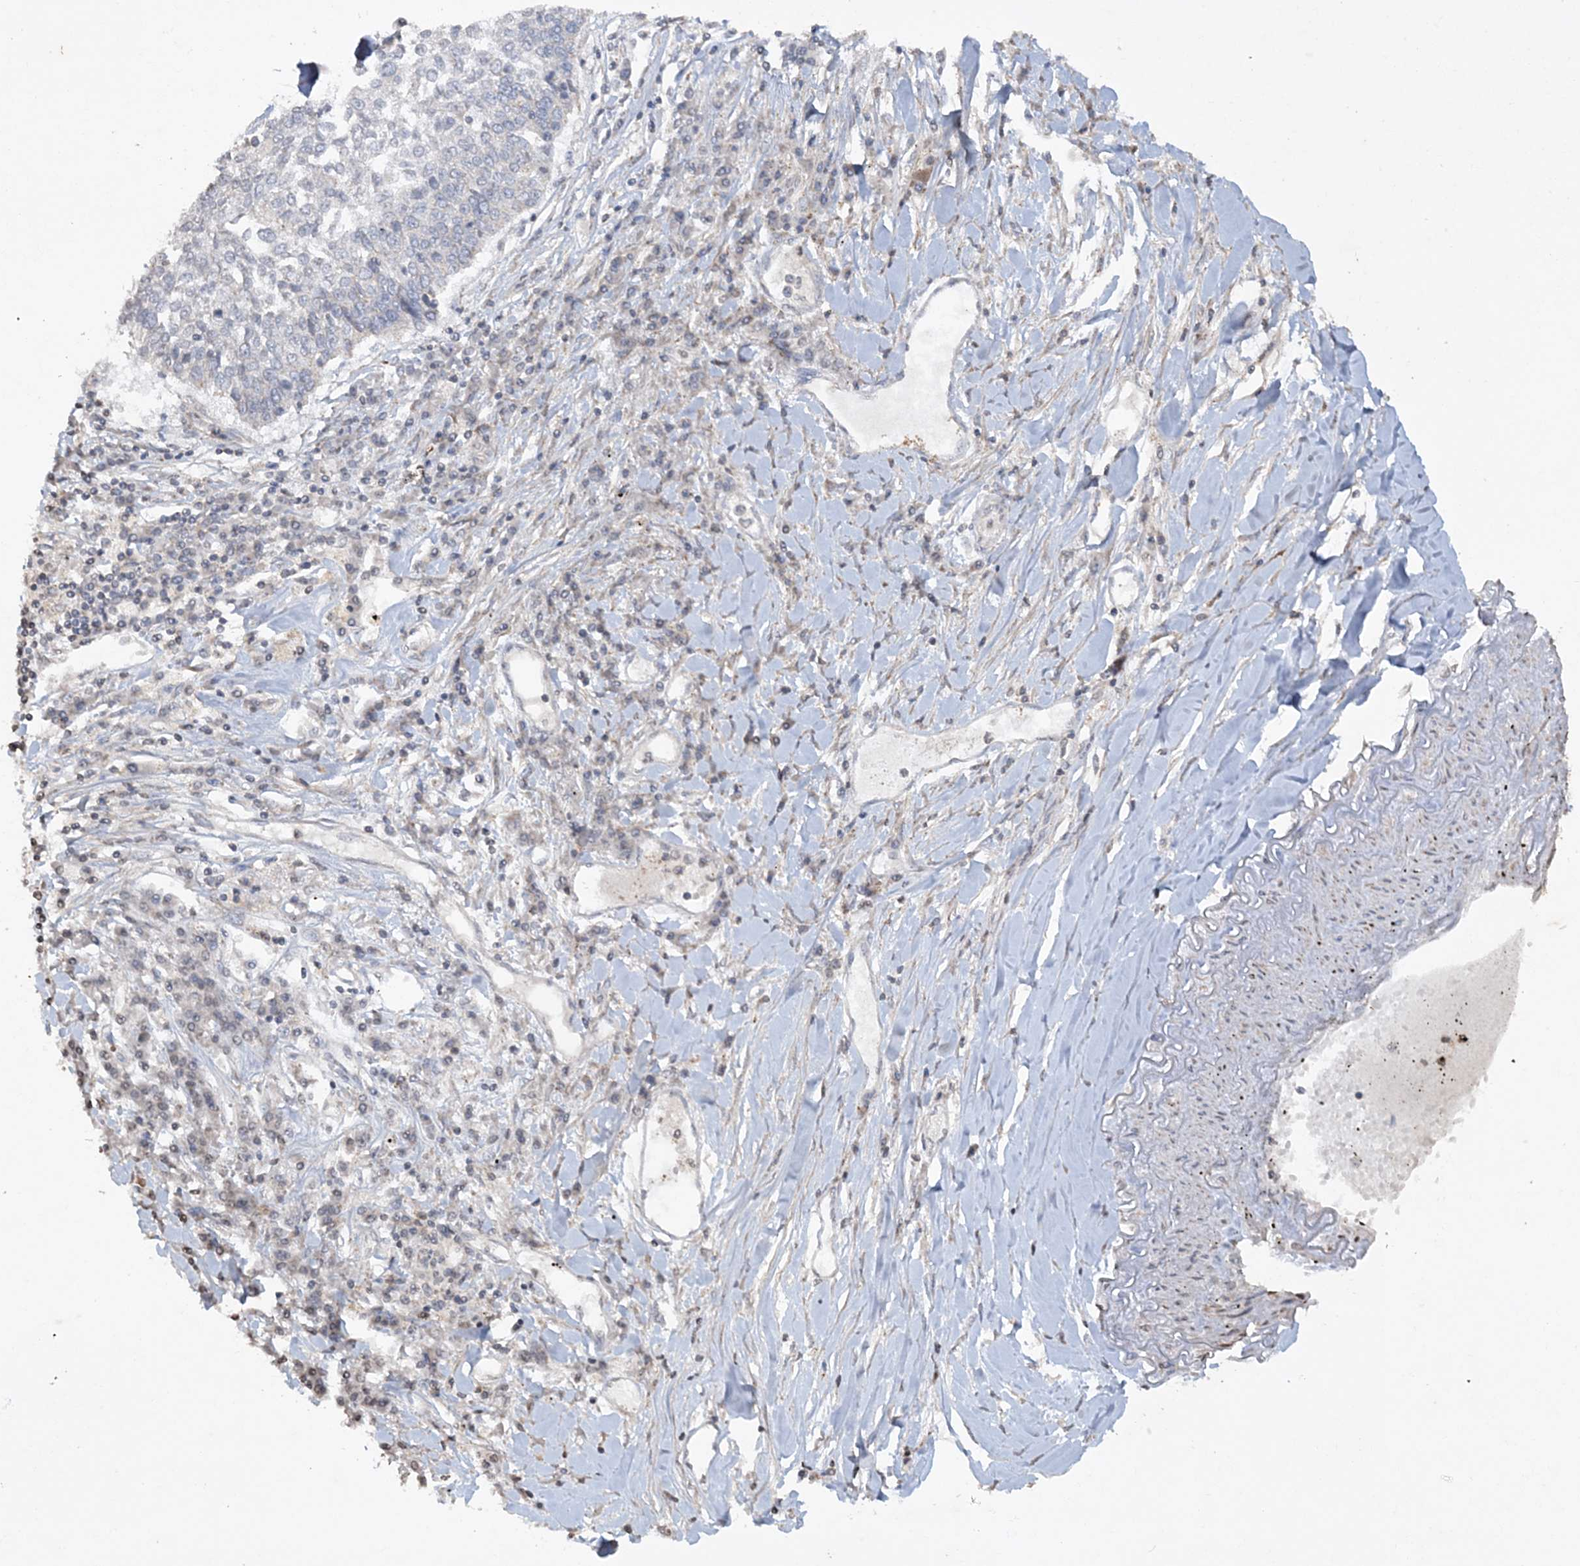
{"staining": {"intensity": "negative", "quantity": "none", "location": "none"}, "tissue": "lung cancer", "cell_type": "Tumor cells", "image_type": "cancer", "snomed": [{"axis": "morphology", "description": "Normal tissue, NOS"}, {"axis": "morphology", "description": "Squamous cell carcinoma, NOS"}, {"axis": "topography", "description": "Cartilage tissue"}, {"axis": "topography", "description": "Bronchus"}, {"axis": "topography", "description": "Lung"}, {"axis": "topography", "description": "Peripheral nerve tissue"}], "caption": "Squamous cell carcinoma (lung) was stained to show a protein in brown. There is no significant expression in tumor cells.", "gene": "TTC7A", "patient": {"sex": "female", "age": 49}}